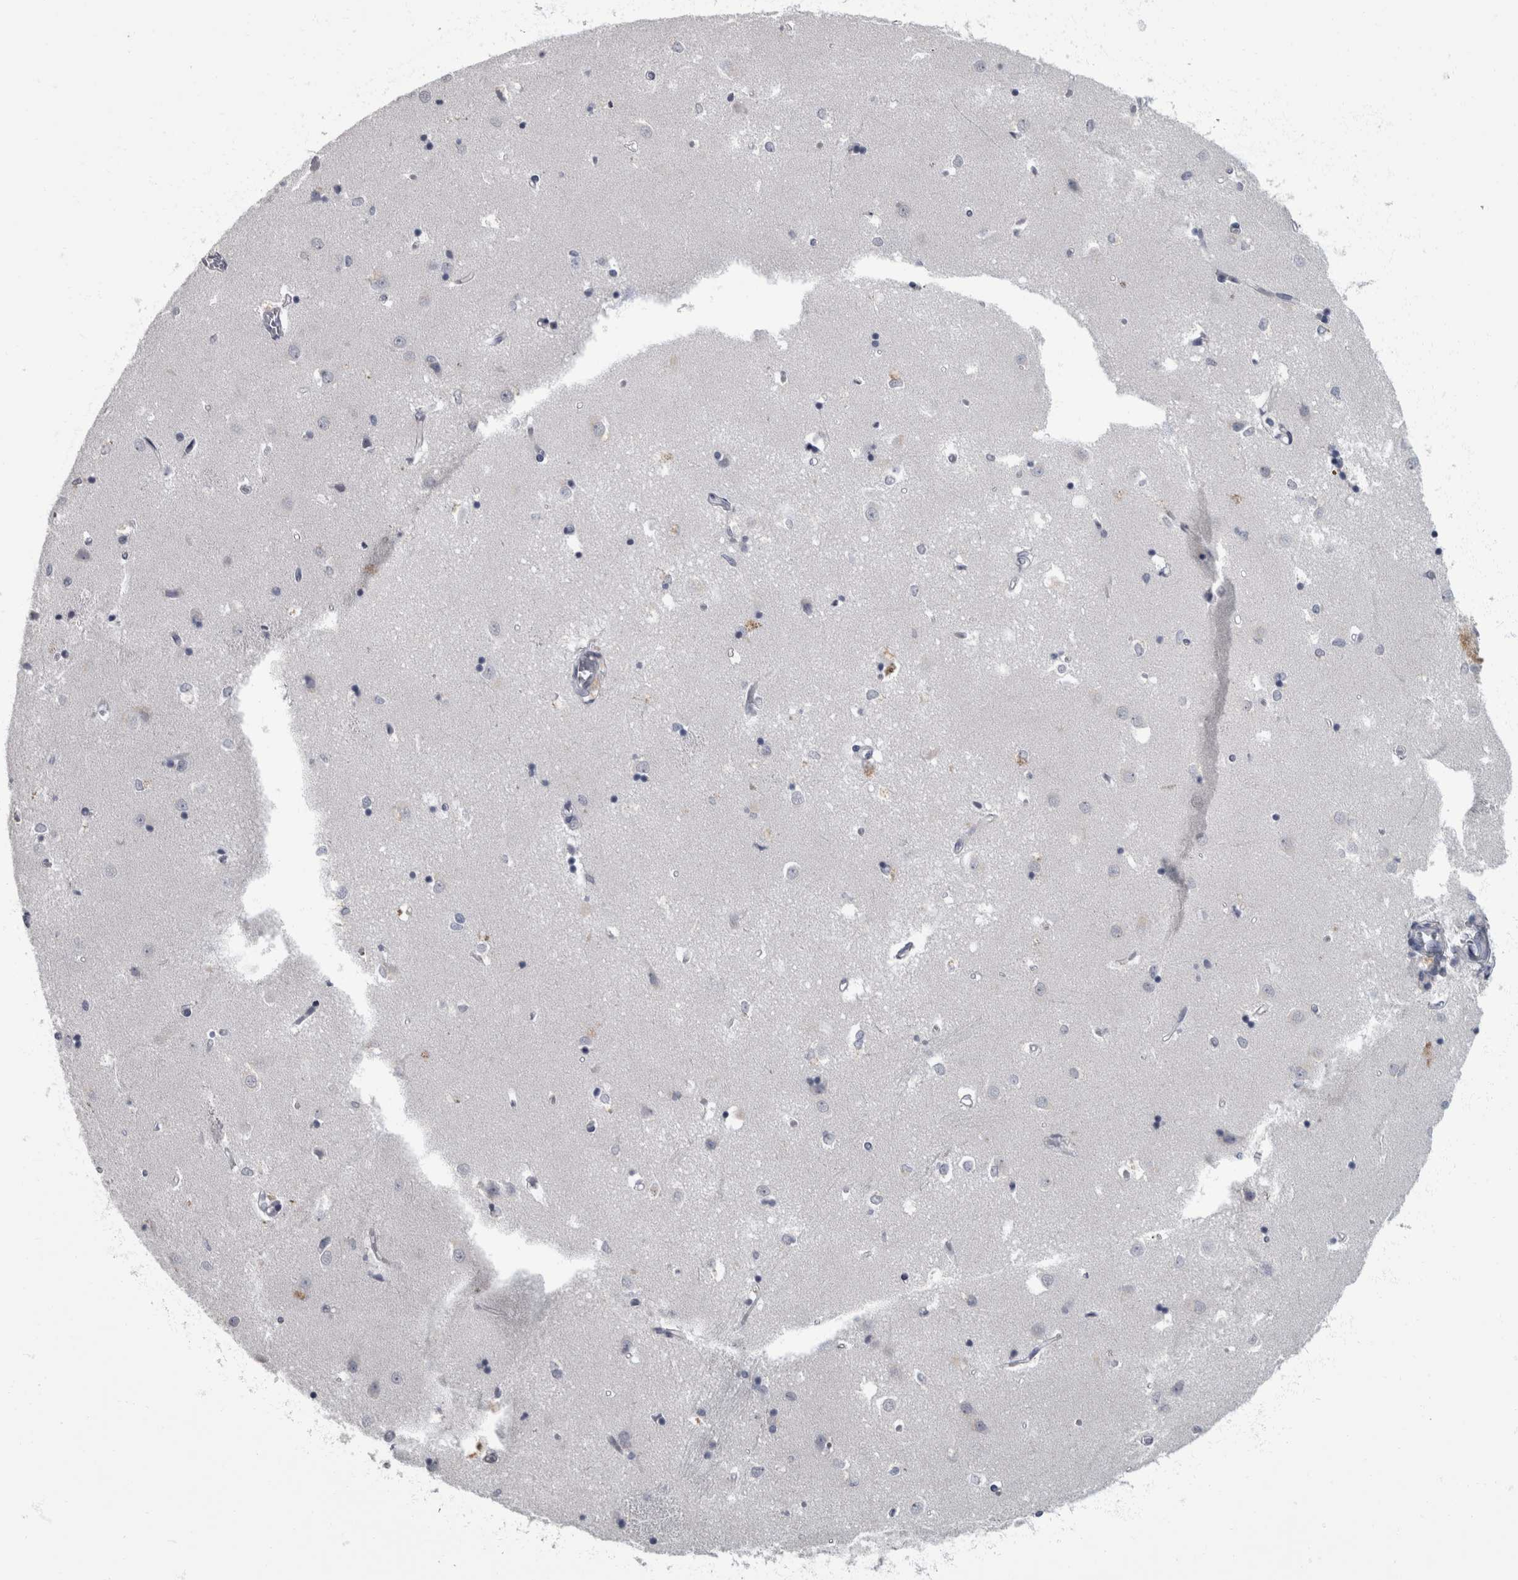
{"staining": {"intensity": "negative", "quantity": "none", "location": "none"}, "tissue": "caudate", "cell_type": "Glial cells", "image_type": "normal", "snomed": [{"axis": "morphology", "description": "Normal tissue, NOS"}, {"axis": "topography", "description": "Lateral ventricle wall"}], "caption": "An image of caudate stained for a protein shows no brown staining in glial cells. Nuclei are stained in blue.", "gene": "DSG2", "patient": {"sex": "male", "age": 45}}